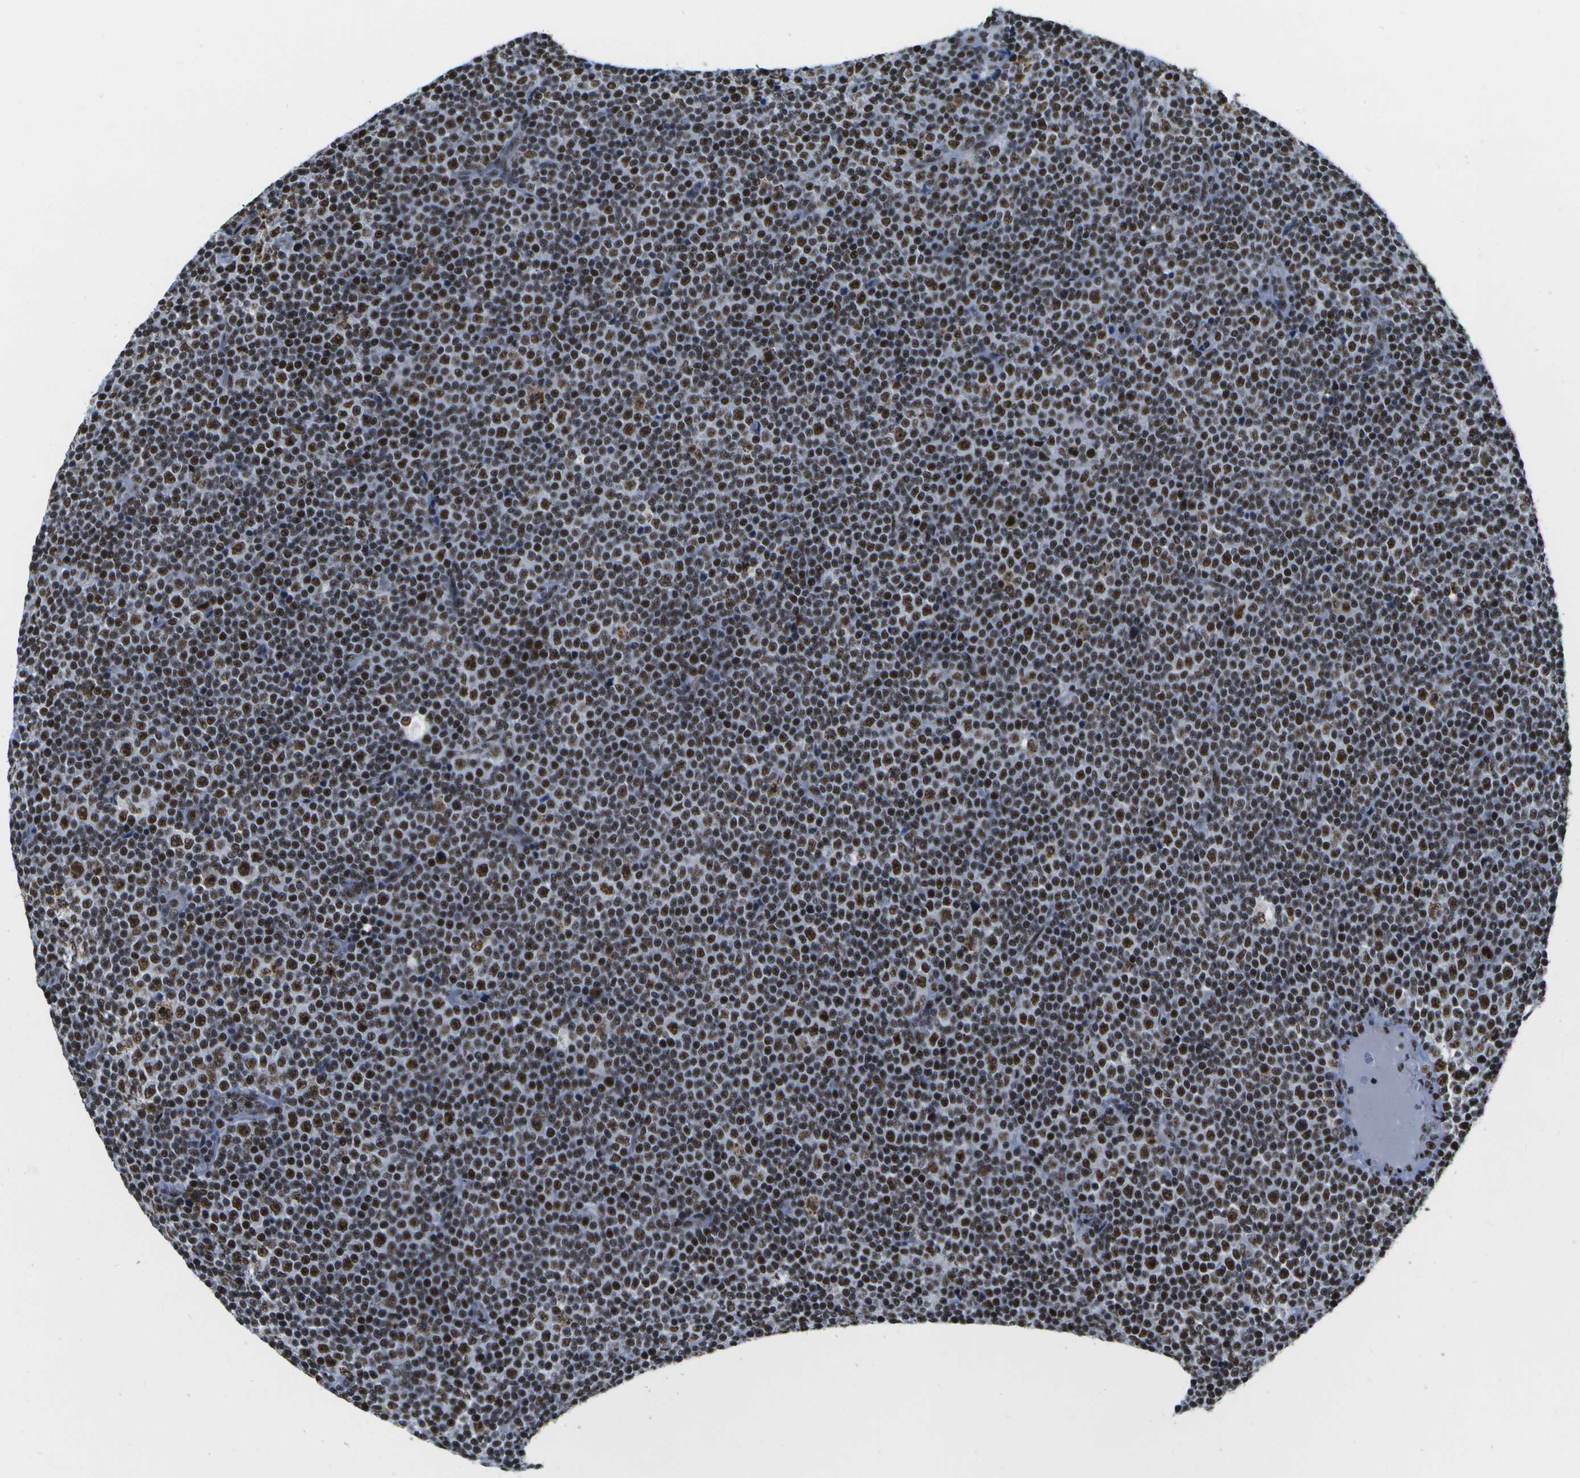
{"staining": {"intensity": "strong", "quantity": ">75%", "location": "nuclear"}, "tissue": "lymphoma", "cell_type": "Tumor cells", "image_type": "cancer", "snomed": [{"axis": "morphology", "description": "Malignant lymphoma, non-Hodgkin's type, Low grade"}, {"axis": "topography", "description": "Lymph node"}], "caption": "Immunohistochemical staining of human low-grade malignant lymphoma, non-Hodgkin's type demonstrates high levels of strong nuclear expression in about >75% of tumor cells. The staining is performed using DAB brown chromogen to label protein expression. The nuclei are counter-stained blue using hematoxylin.", "gene": "NSRP1", "patient": {"sex": "female", "age": 67}}